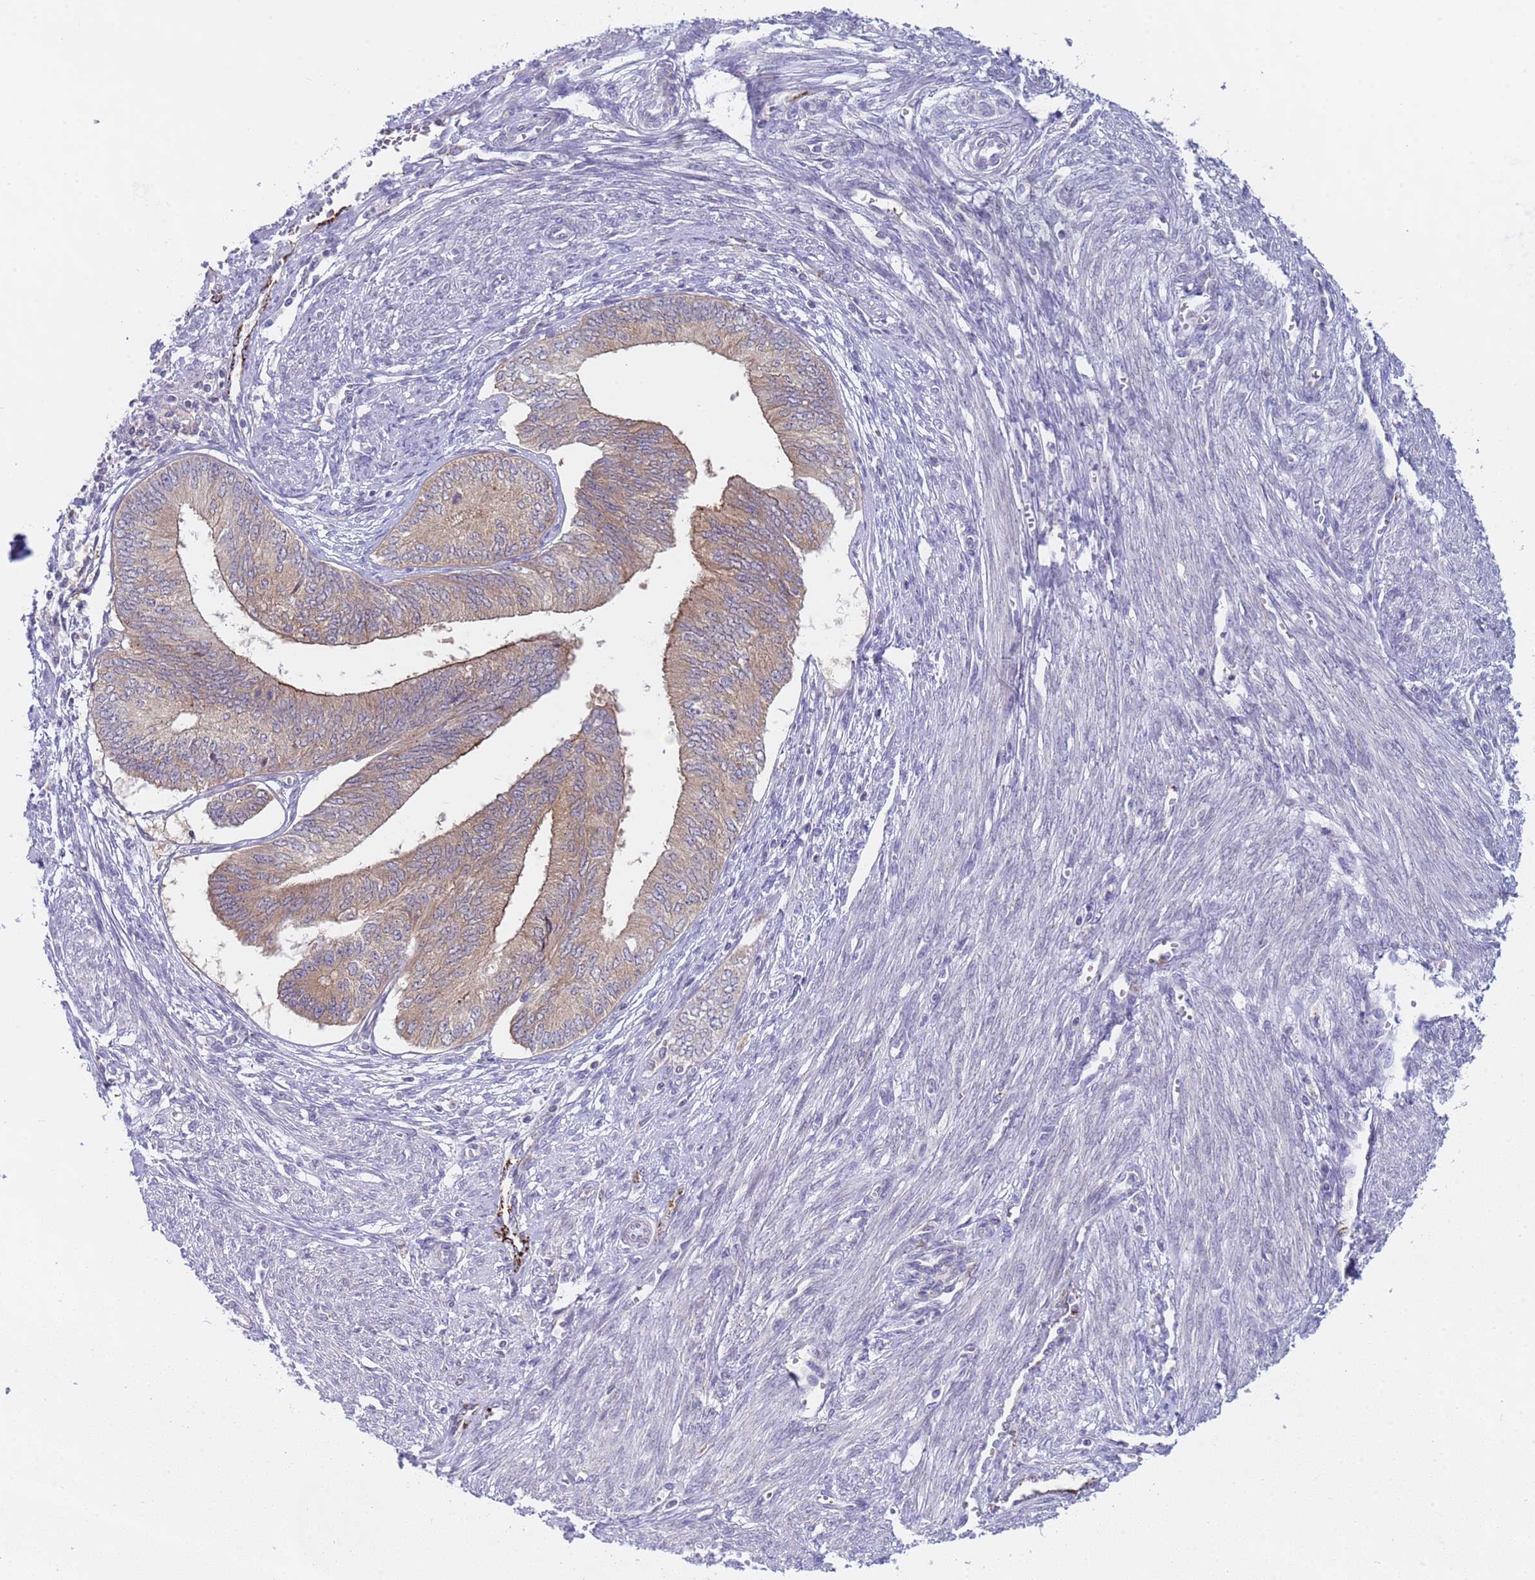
{"staining": {"intensity": "weak", "quantity": "25%-75%", "location": "cytoplasmic/membranous"}, "tissue": "endometrial cancer", "cell_type": "Tumor cells", "image_type": "cancer", "snomed": [{"axis": "morphology", "description": "Adenocarcinoma, NOS"}, {"axis": "topography", "description": "Endometrium"}], "caption": "Protein analysis of adenocarcinoma (endometrial) tissue demonstrates weak cytoplasmic/membranous positivity in about 25%-75% of tumor cells.", "gene": "CAPN7", "patient": {"sex": "female", "age": 68}}